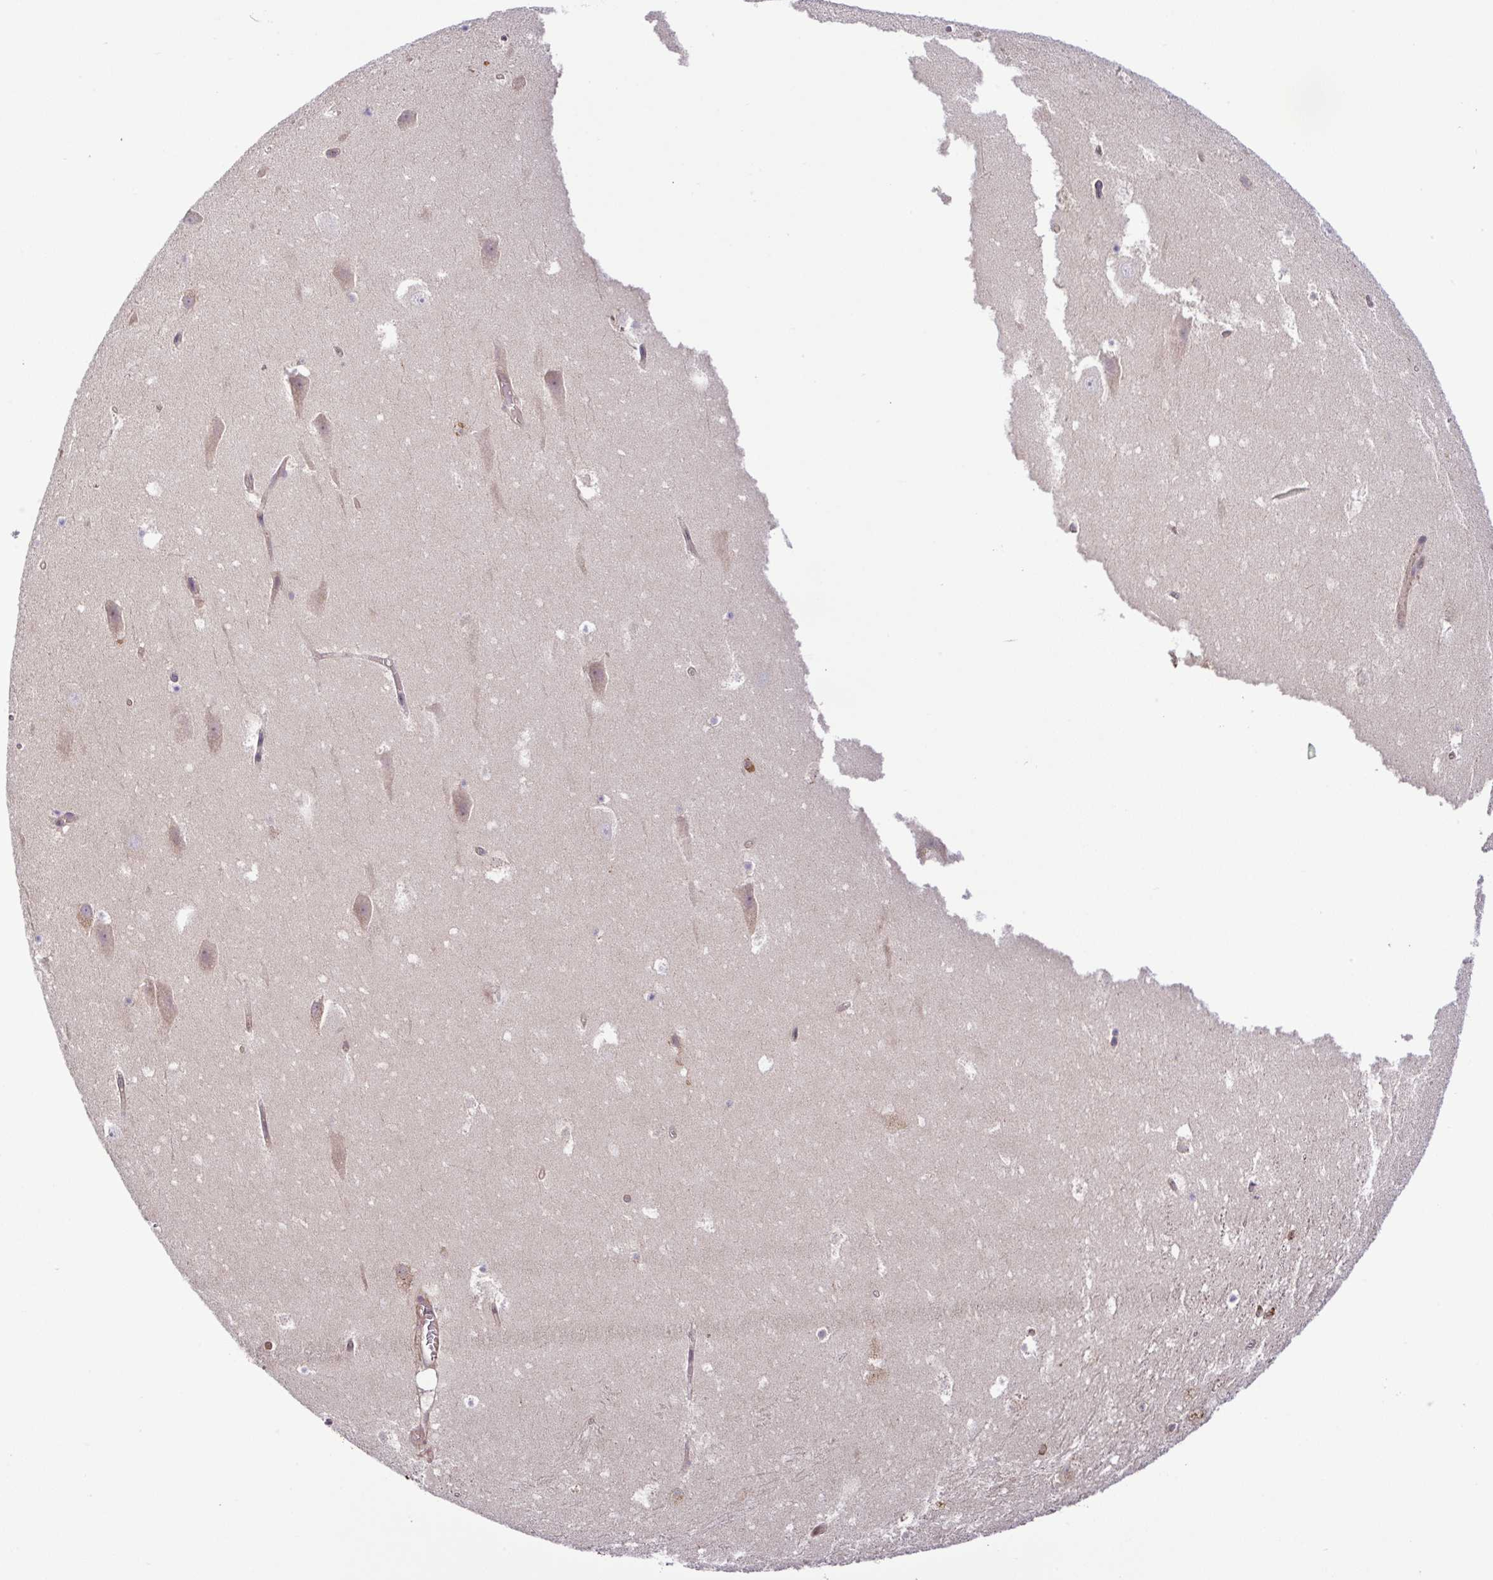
{"staining": {"intensity": "moderate", "quantity": "<25%", "location": "cytoplasmic/membranous"}, "tissue": "hippocampus", "cell_type": "Glial cells", "image_type": "normal", "snomed": [{"axis": "morphology", "description": "Normal tissue, NOS"}, {"axis": "topography", "description": "Hippocampus"}], "caption": "Immunohistochemistry staining of normal hippocampus, which exhibits low levels of moderate cytoplasmic/membranous staining in about <25% of glial cells indicating moderate cytoplasmic/membranous protein expression. The staining was performed using DAB (brown) for protein detection and nuclei were counterstained in hematoxylin (blue).", "gene": "UBE4A", "patient": {"sex": "female", "age": 42}}